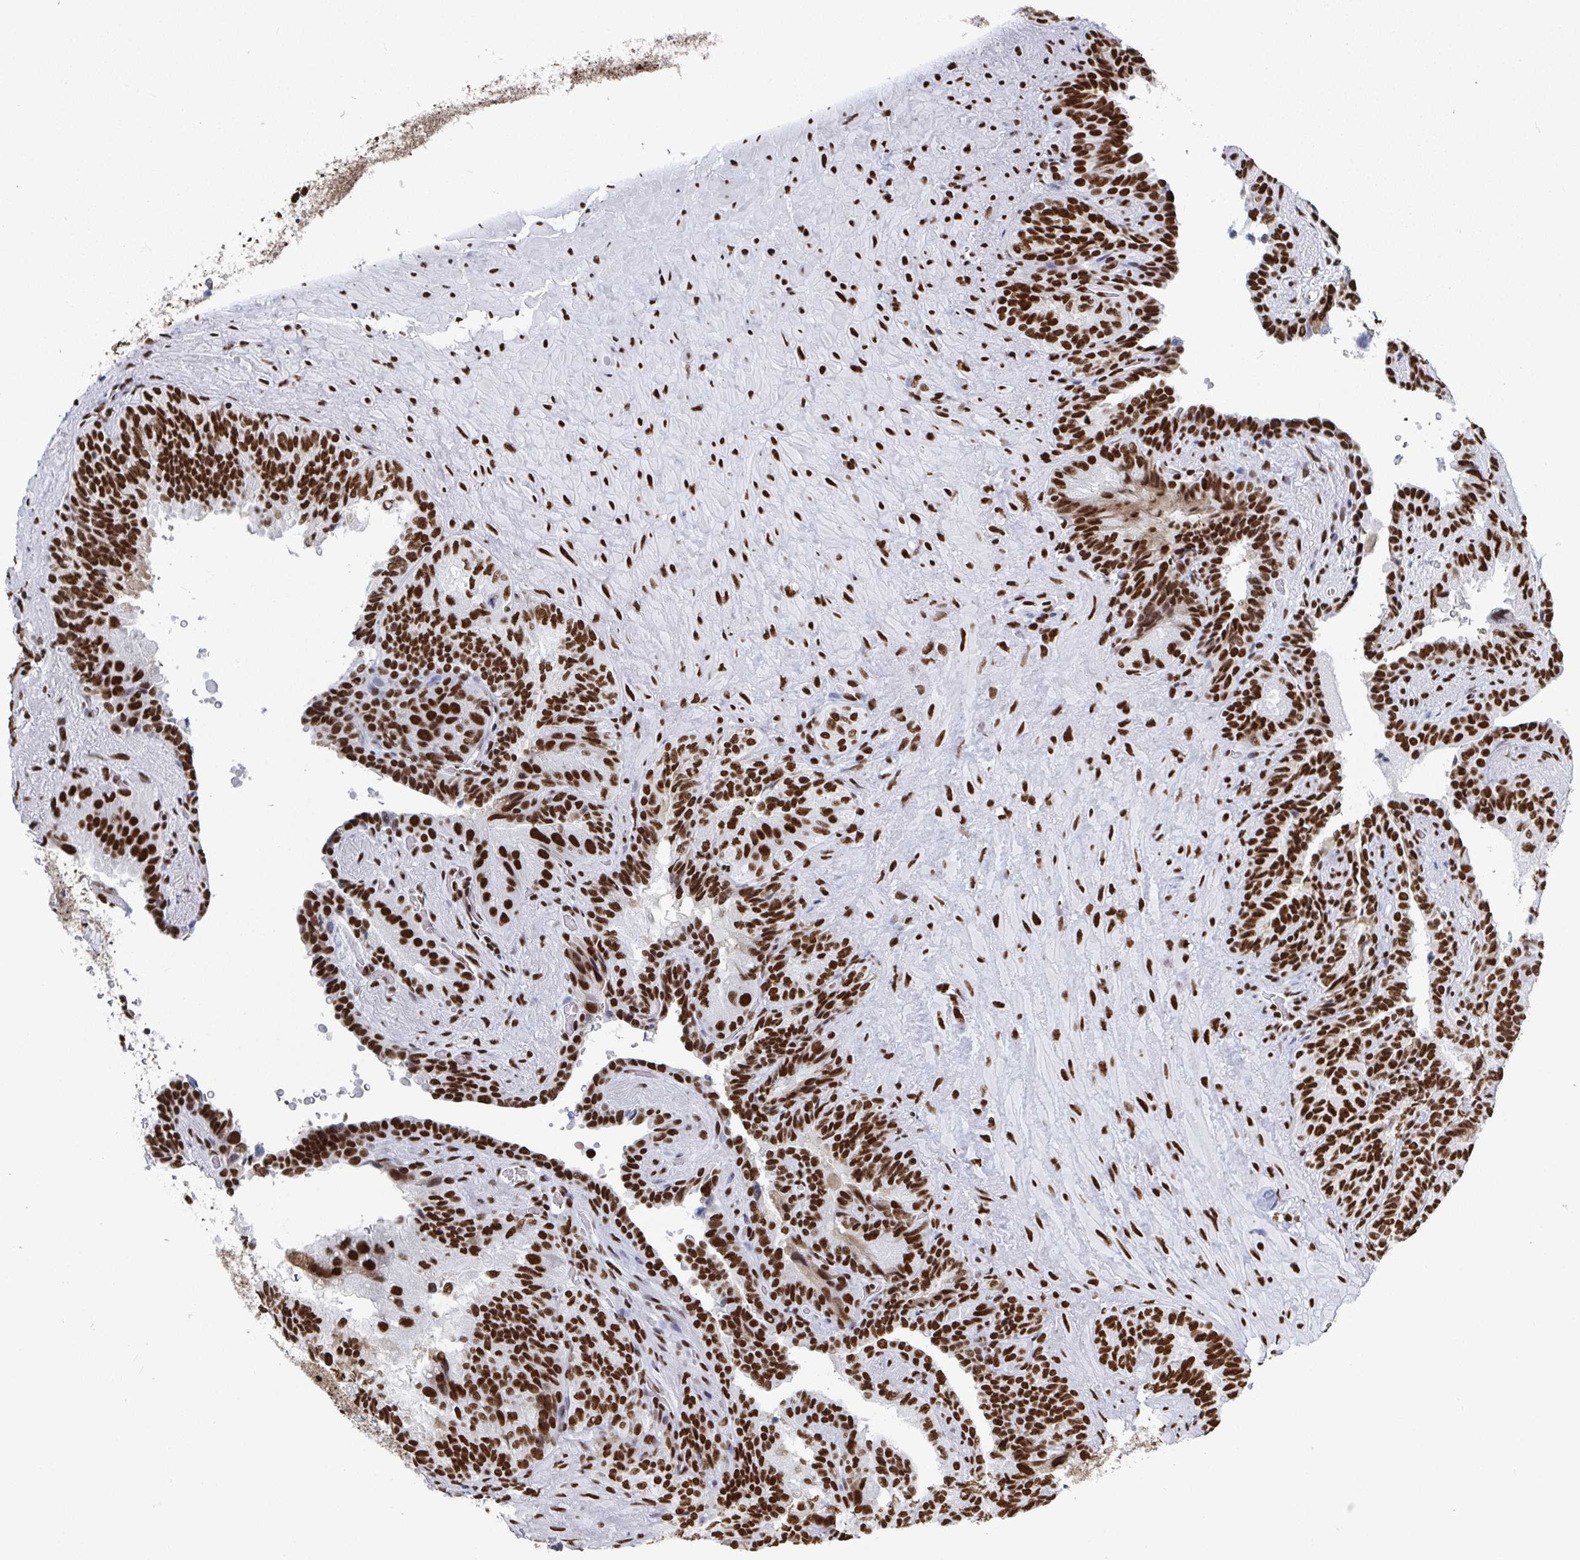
{"staining": {"intensity": "strong", "quantity": ">75%", "location": "nuclear"}, "tissue": "seminal vesicle", "cell_type": "Glandular cells", "image_type": "normal", "snomed": [{"axis": "morphology", "description": "Normal tissue, NOS"}, {"axis": "topography", "description": "Seminal veicle"}], "caption": "Protein staining of benign seminal vesicle displays strong nuclear expression in approximately >75% of glandular cells. (brown staining indicates protein expression, while blue staining denotes nuclei).", "gene": "GAR1", "patient": {"sex": "male", "age": 60}}